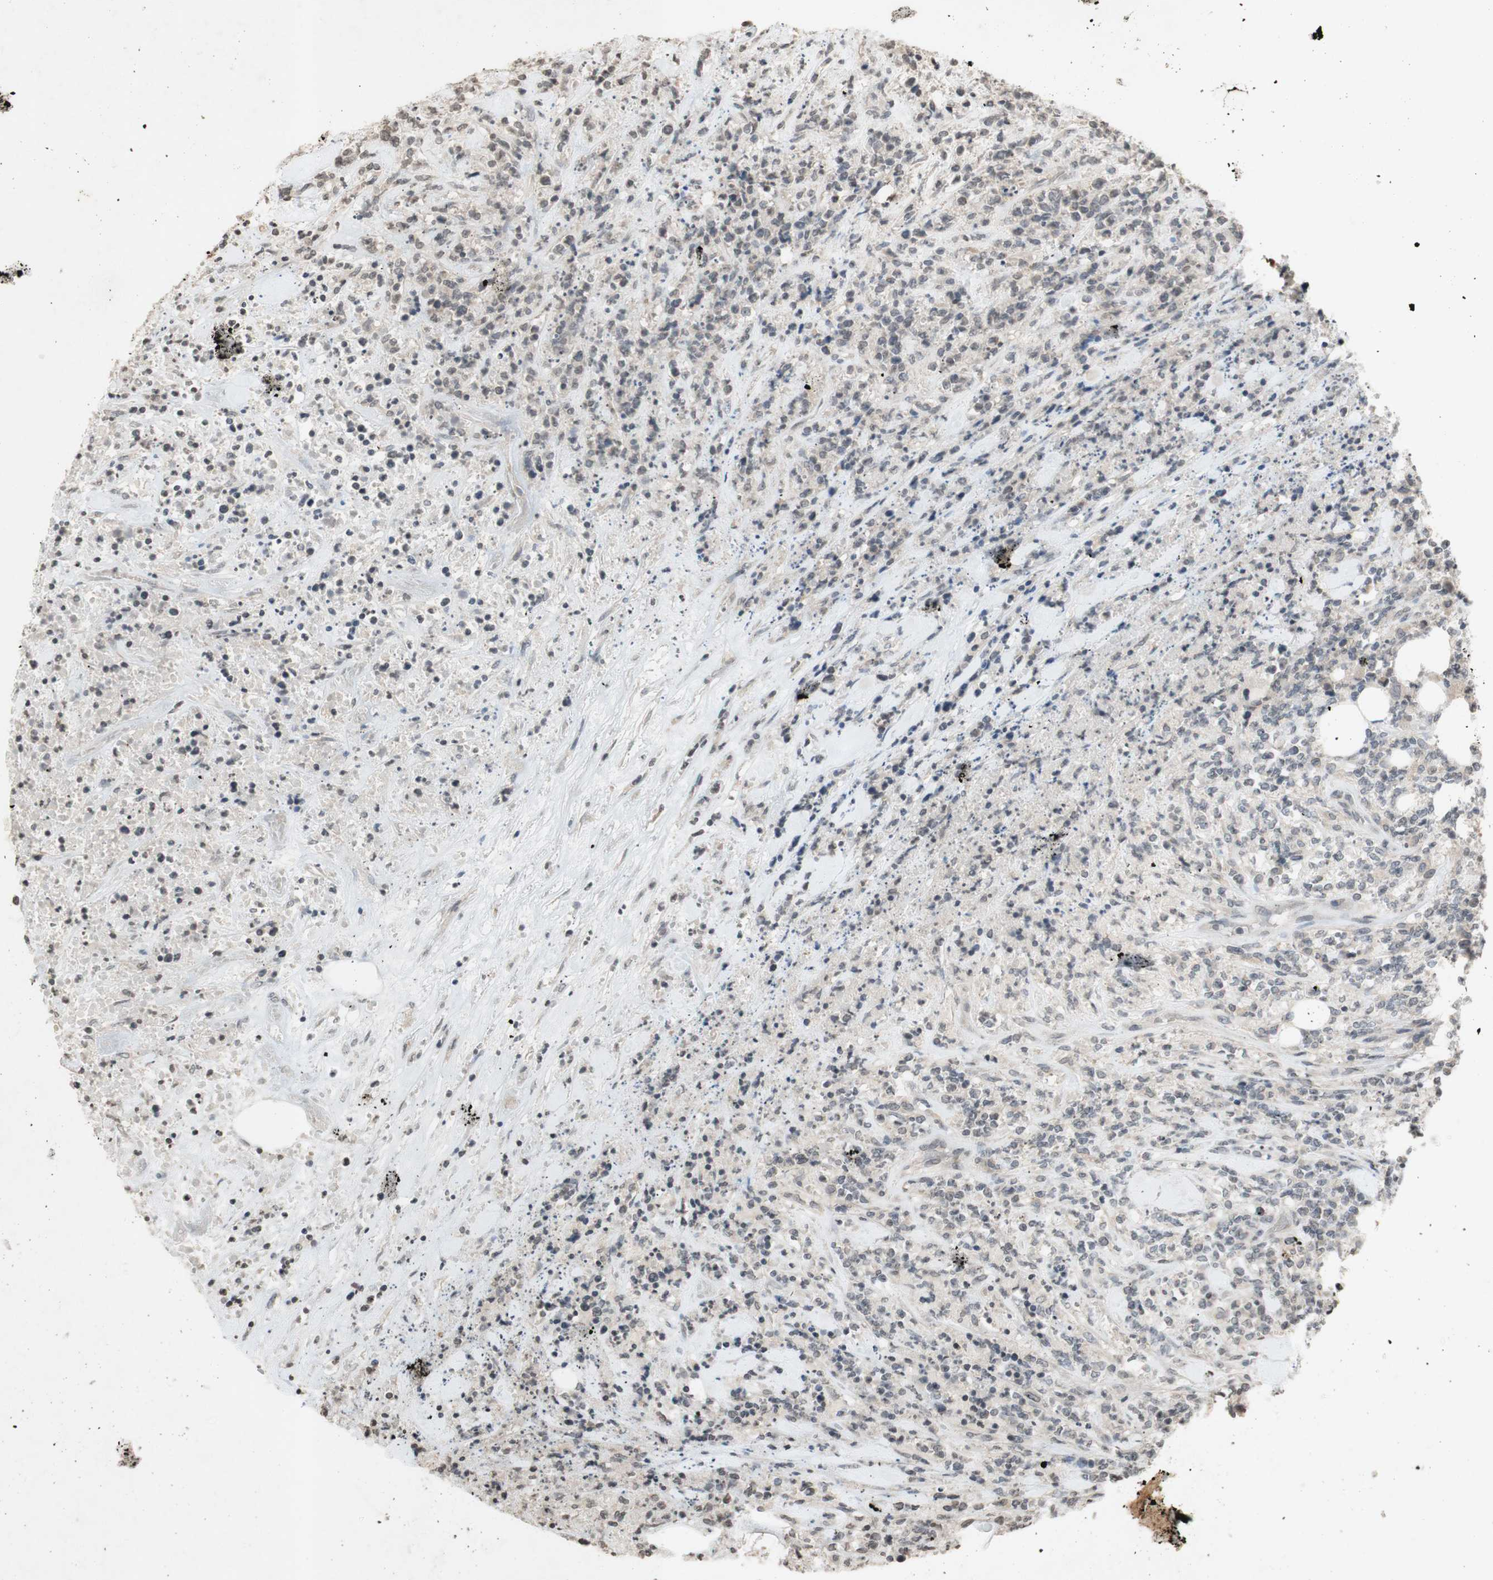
{"staining": {"intensity": "negative", "quantity": "none", "location": "none"}, "tissue": "lymphoma", "cell_type": "Tumor cells", "image_type": "cancer", "snomed": [{"axis": "morphology", "description": "Malignant lymphoma, non-Hodgkin's type, High grade"}, {"axis": "topography", "description": "Soft tissue"}], "caption": "Immunohistochemistry (IHC) histopathology image of human lymphoma stained for a protein (brown), which exhibits no positivity in tumor cells.", "gene": "GLI1", "patient": {"sex": "male", "age": 18}}